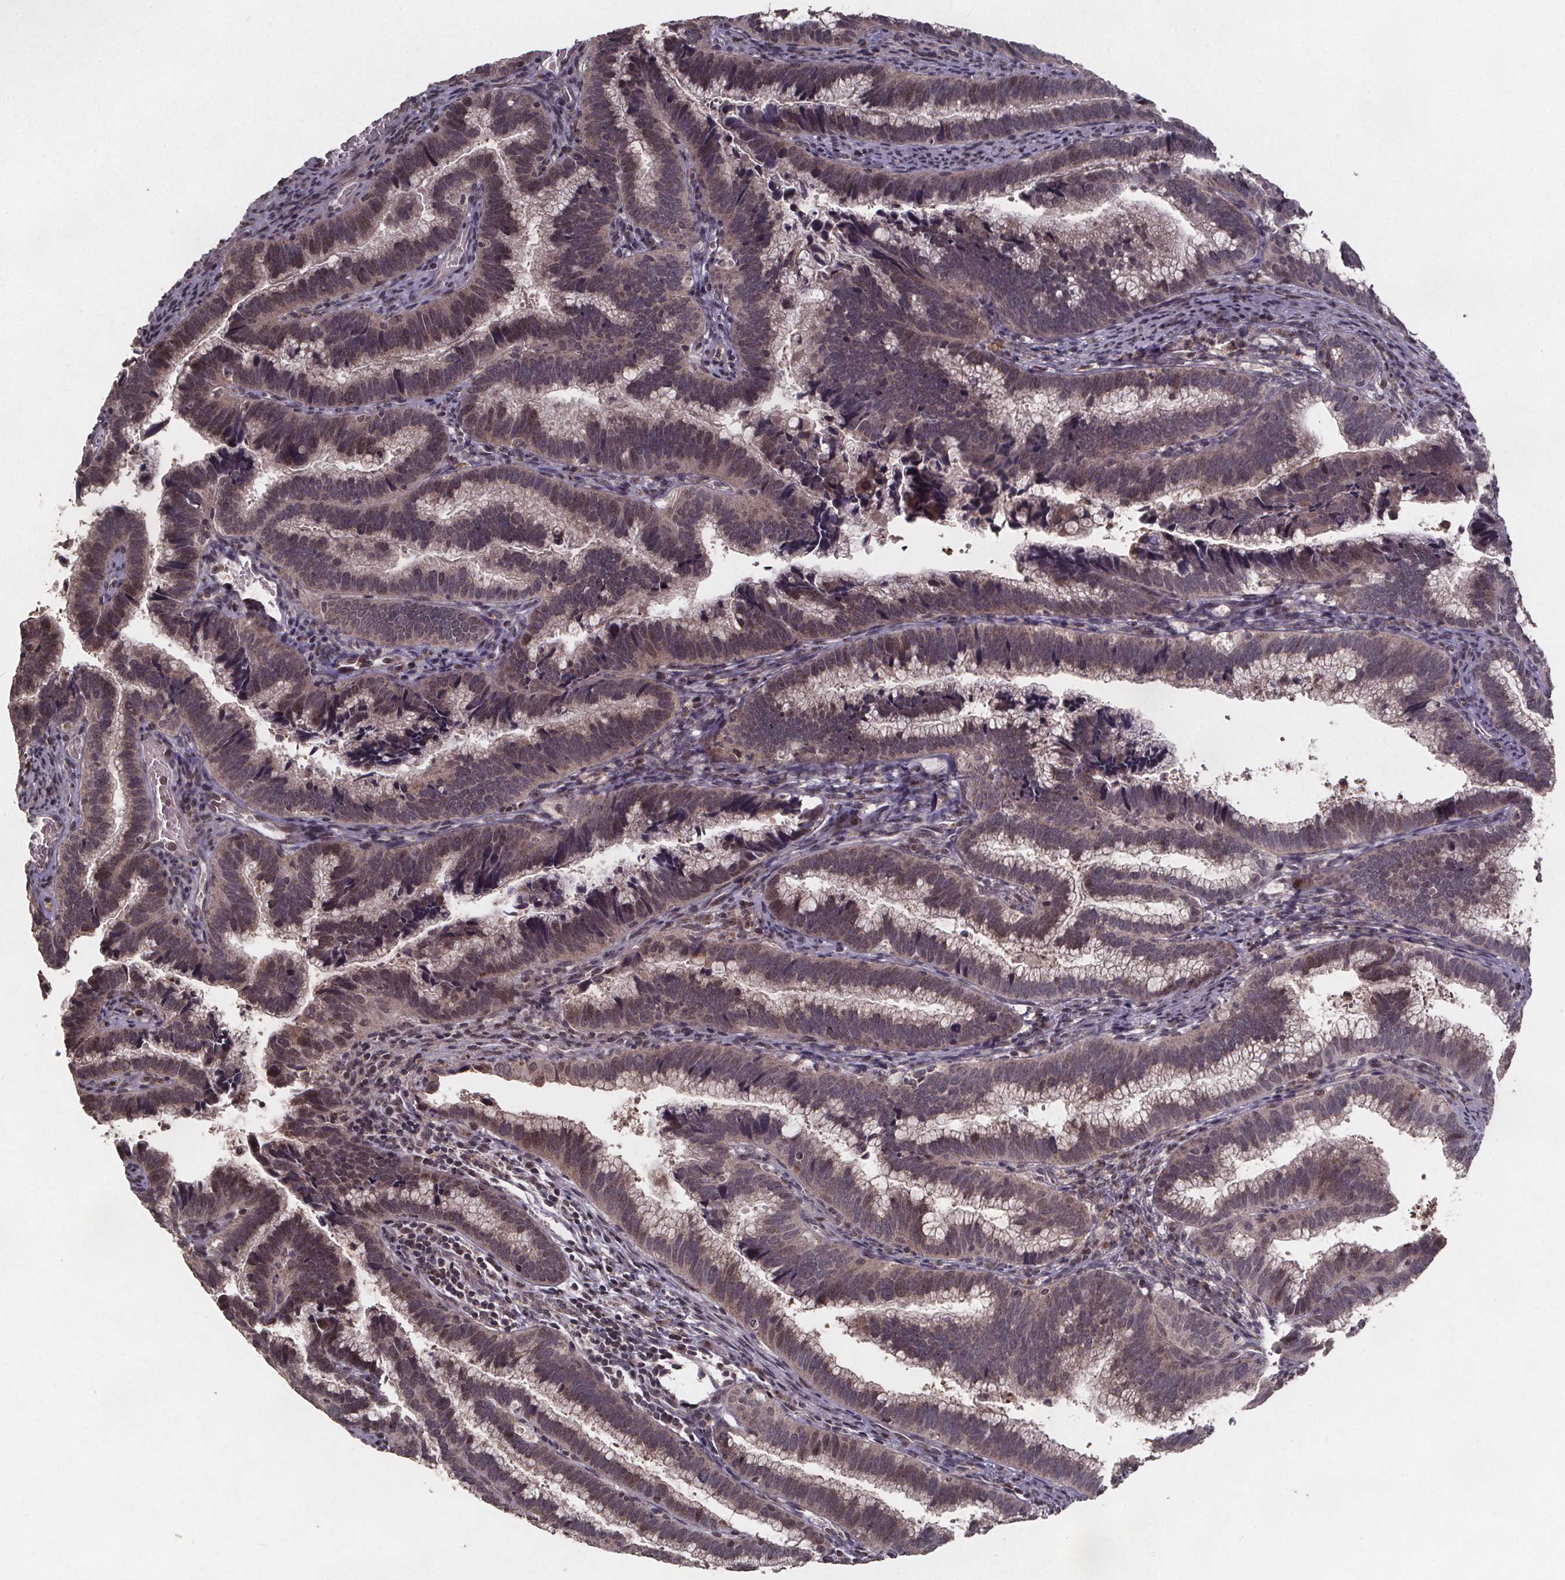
{"staining": {"intensity": "weak", "quantity": "25%-75%", "location": "nuclear"}, "tissue": "cervical cancer", "cell_type": "Tumor cells", "image_type": "cancer", "snomed": [{"axis": "morphology", "description": "Adenocarcinoma, NOS"}, {"axis": "topography", "description": "Cervix"}], "caption": "This image demonstrates immunohistochemistry staining of adenocarcinoma (cervical), with low weak nuclear positivity in approximately 25%-75% of tumor cells.", "gene": "GPX3", "patient": {"sex": "female", "age": 61}}